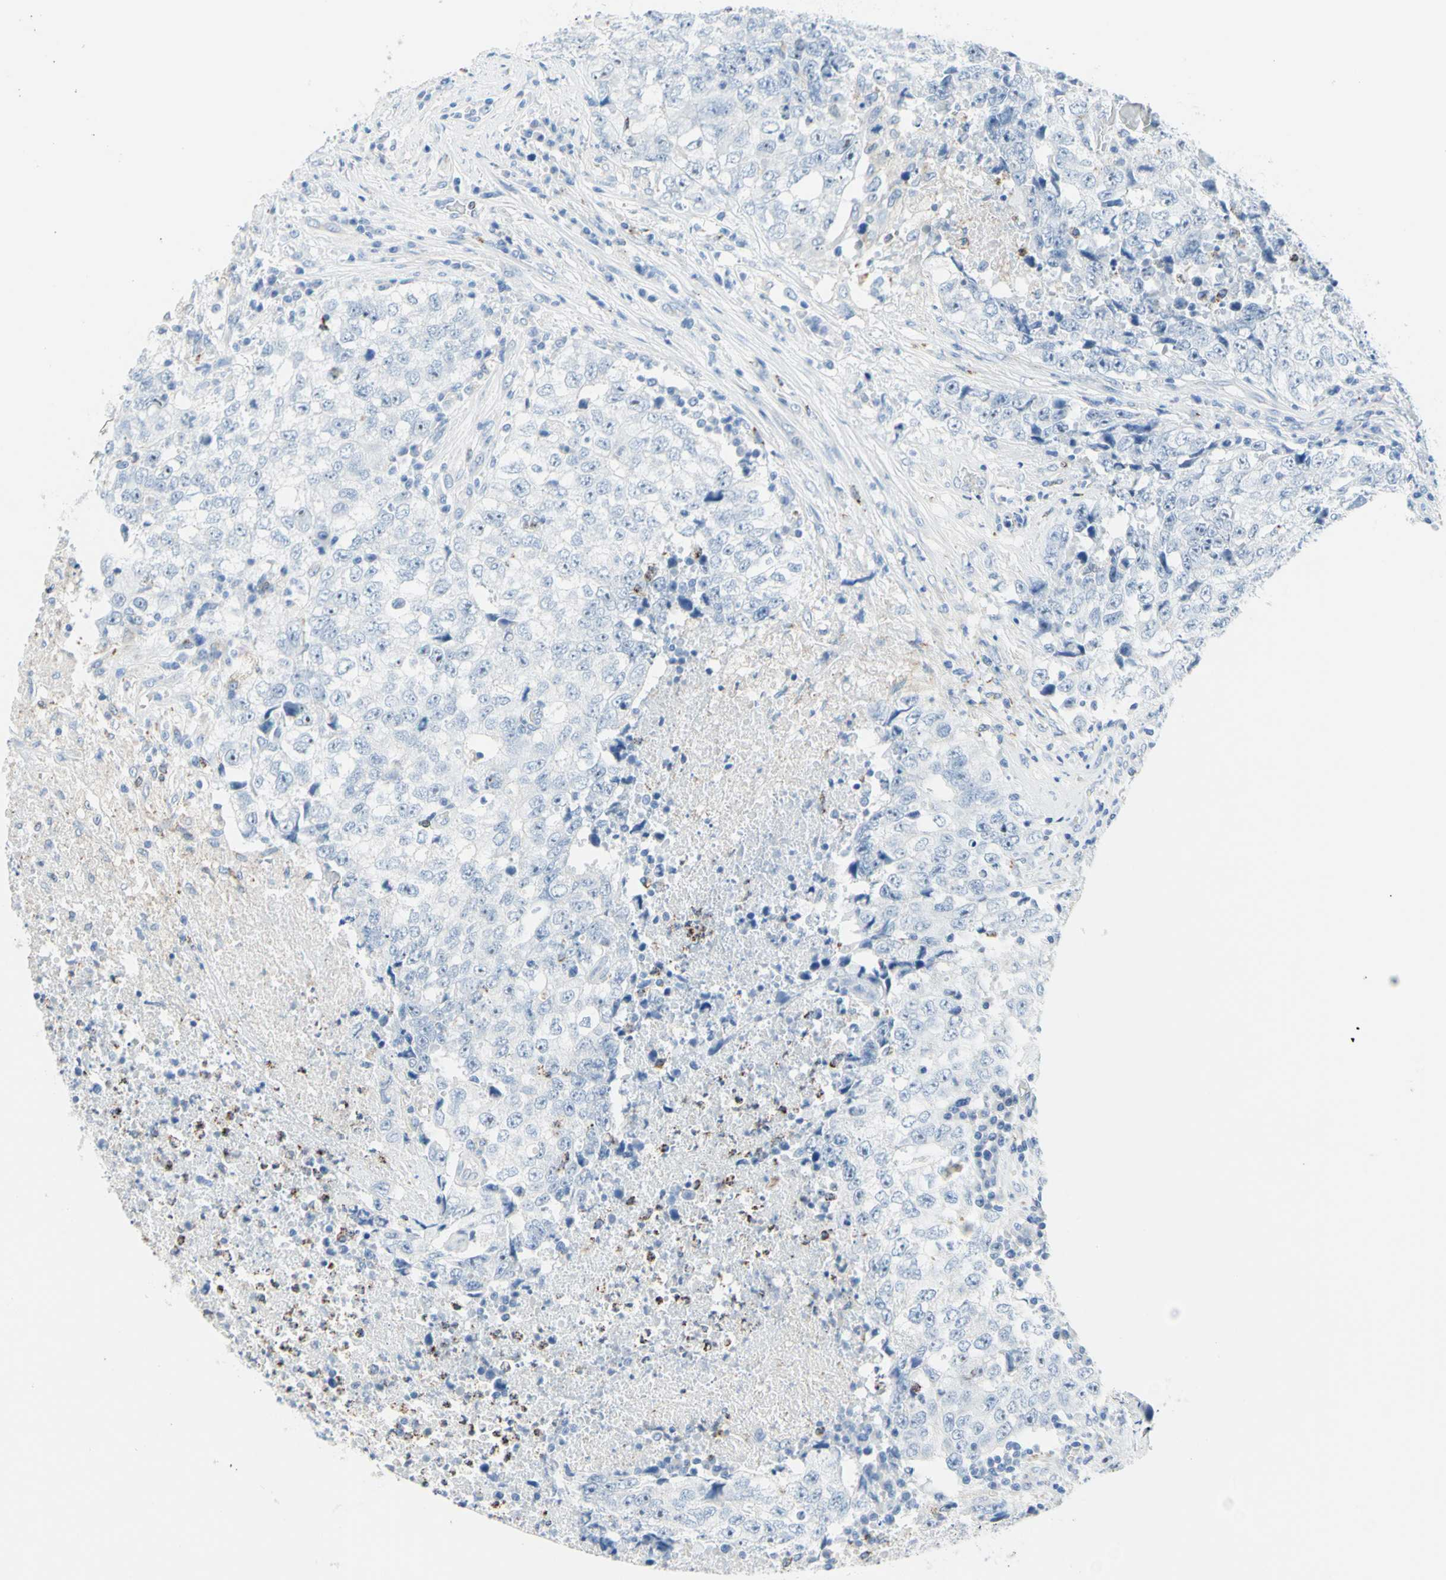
{"staining": {"intensity": "negative", "quantity": "none", "location": "none"}, "tissue": "testis cancer", "cell_type": "Tumor cells", "image_type": "cancer", "snomed": [{"axis": "morphology", "description": "Necrosis, NOS"}, {"axis": "morphology", "description": "Carcinoma, Embryonal, NOS"}, {"axis": "topography", "description": "Testis"}], "caption": "High power microscopy image of an immunohistochemistry (IHC) image of embryonal carcinoma (testis), revealing no significant positivity in tumor cells.", "gene": "CYSLTR1", "patient": {"sex": "male", "age": 19}}